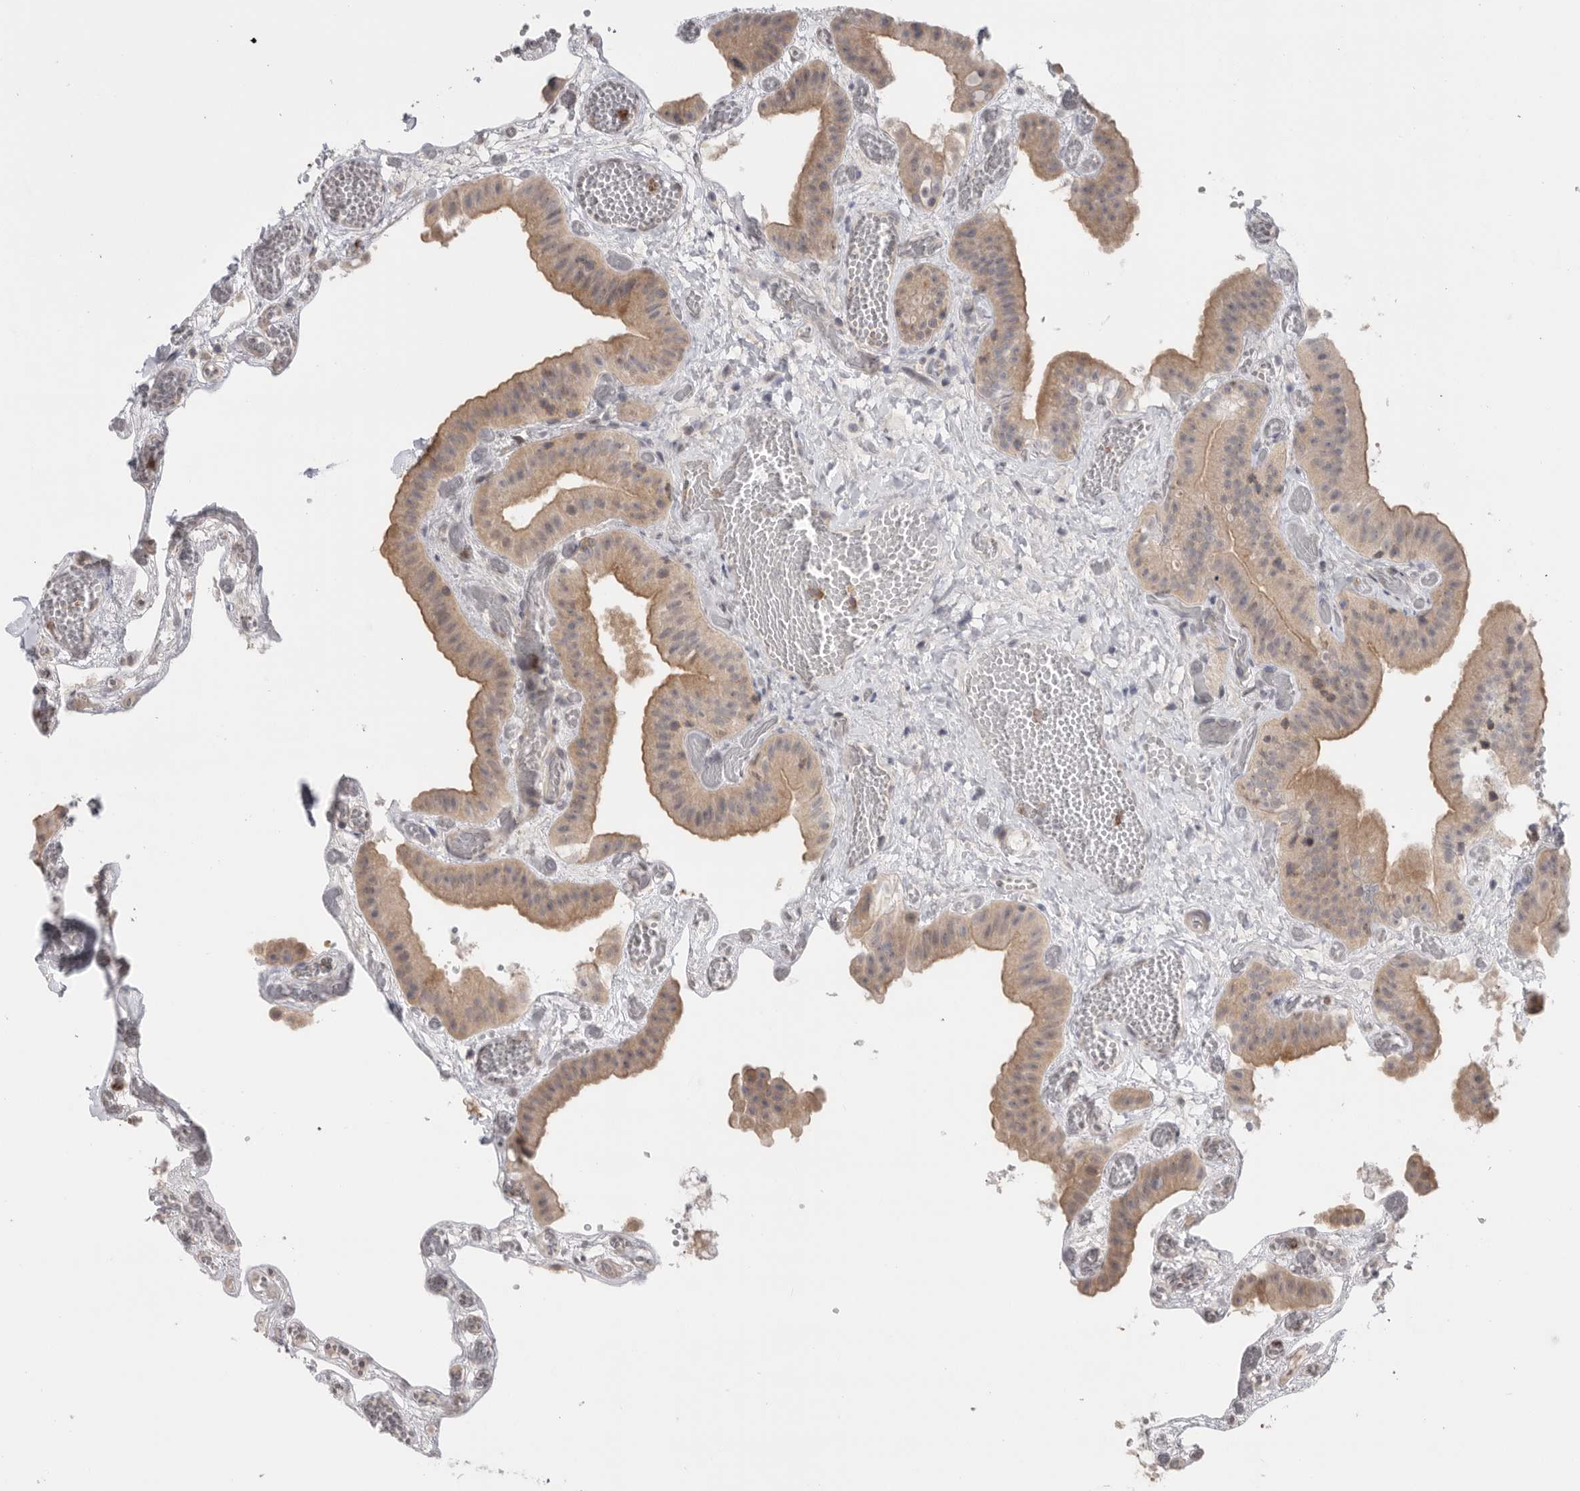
{"staining": {"intensity": "moderate", "quantity": "25%-75%", "location": "cytoplasmic/membranous"}, "tissue": "gallbladder", "cell_type": "Glandular cells", "image_type": "normal", "snomed": [{"axis": "morphology", "description": "Normal tissue, NOS"}, {"axis": "topography", "description": "Gallbladder"}], "caption": "An image of human gallbladder stained for a protein demonstrates moderate cytoplasmic/membranous brown staining in glandular cells. (DAB = brown stain, brightfield microscopy at high magnification).", "gene": "KLK5", "patient": {"sex": "female", "age": 64}}